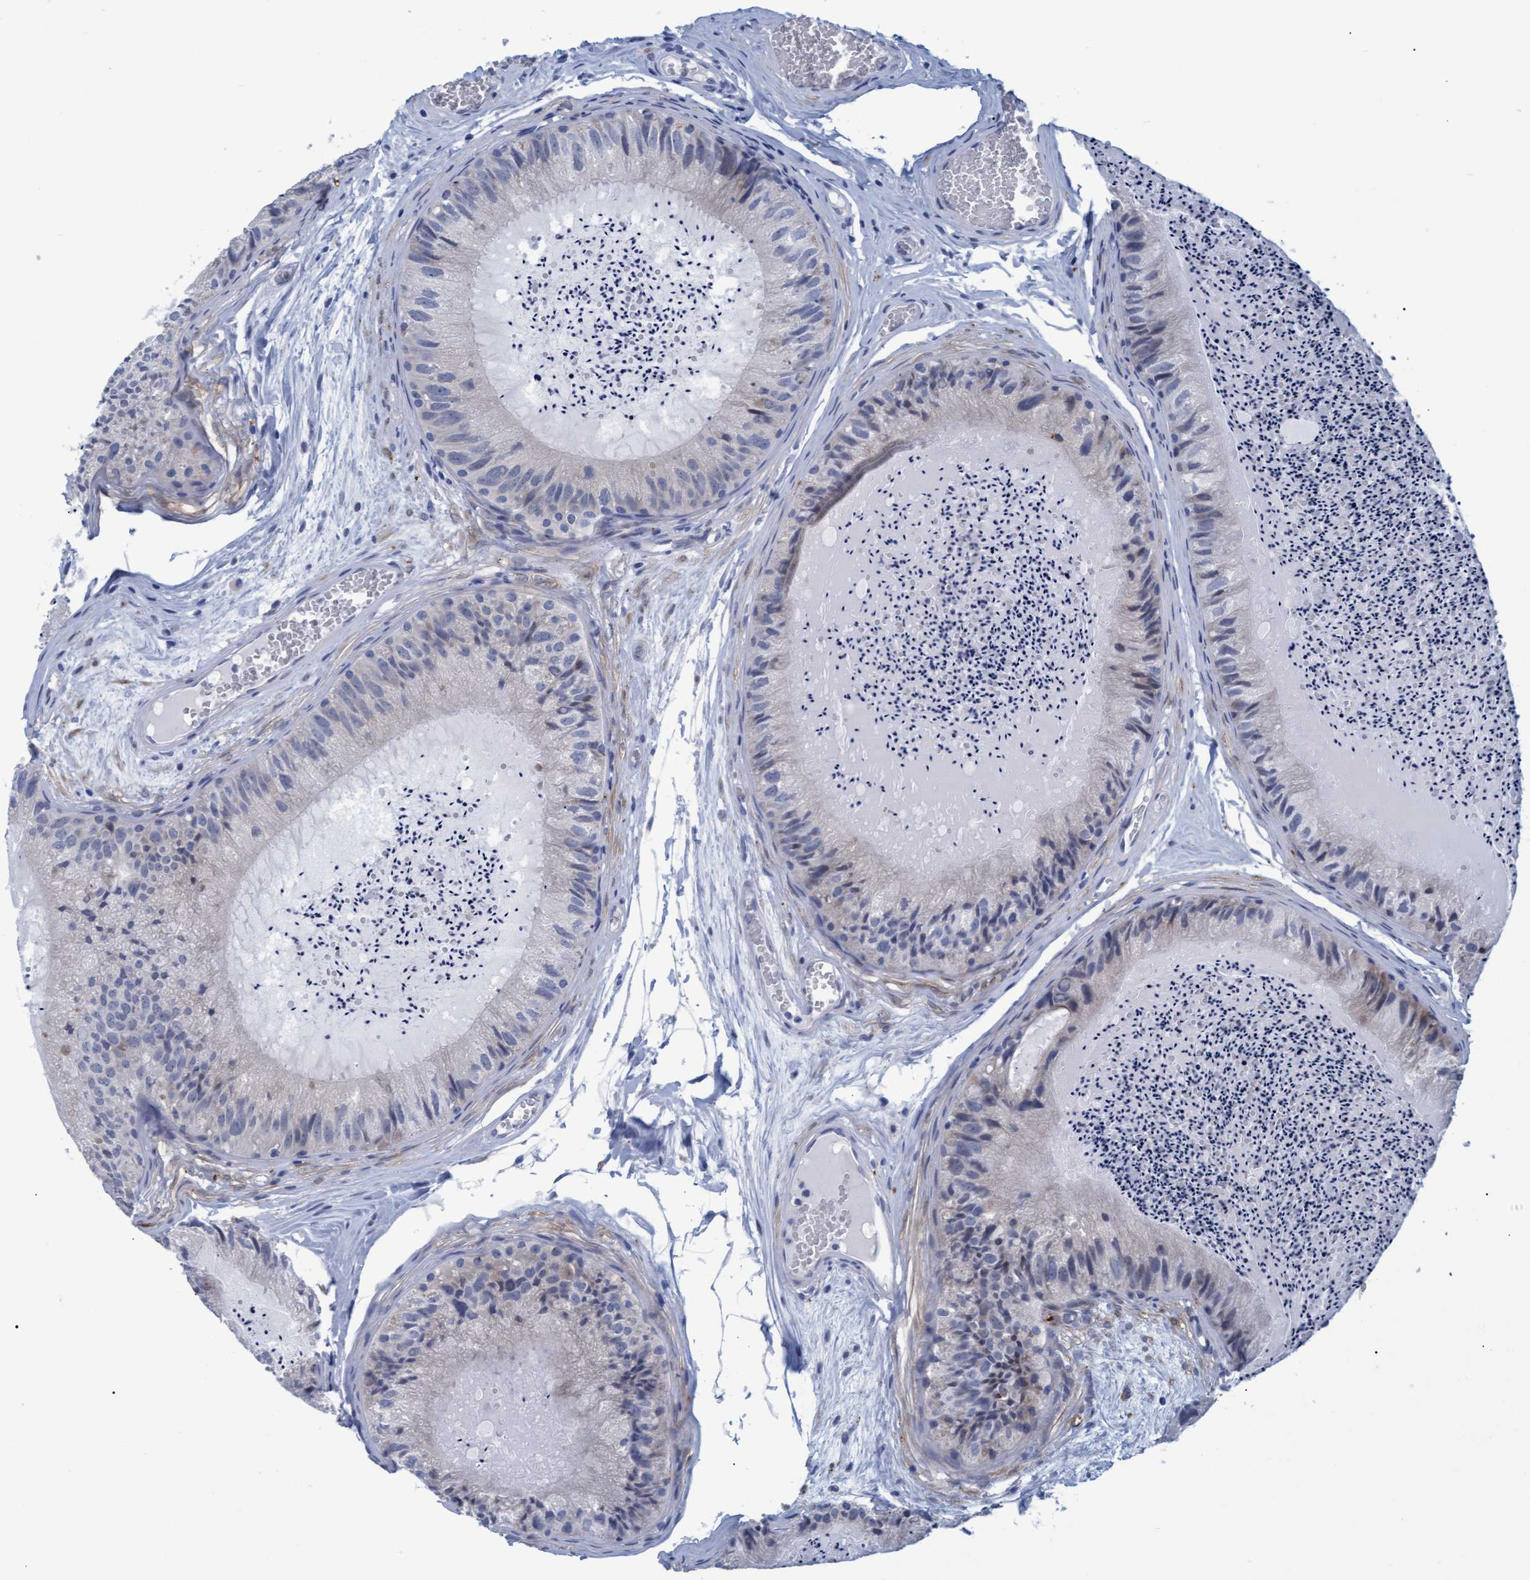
{"staining": {"intensity": "negative", "quantity": "none", "location": "none"}, "tissue": "epididymis", "cell_type": "Glandular cells", "image_type": "normal", "snomed": [{"axis": "morphology", "description": "Normal tissue, NOS"}, {"axis": "topography", "description": "Epididymis"}], "caption": "Epididymis stained for a protein using IHC displays no expression glandular cells.", "gene": "SSTR3", "patient": {"sex": "male", "age": 31}}